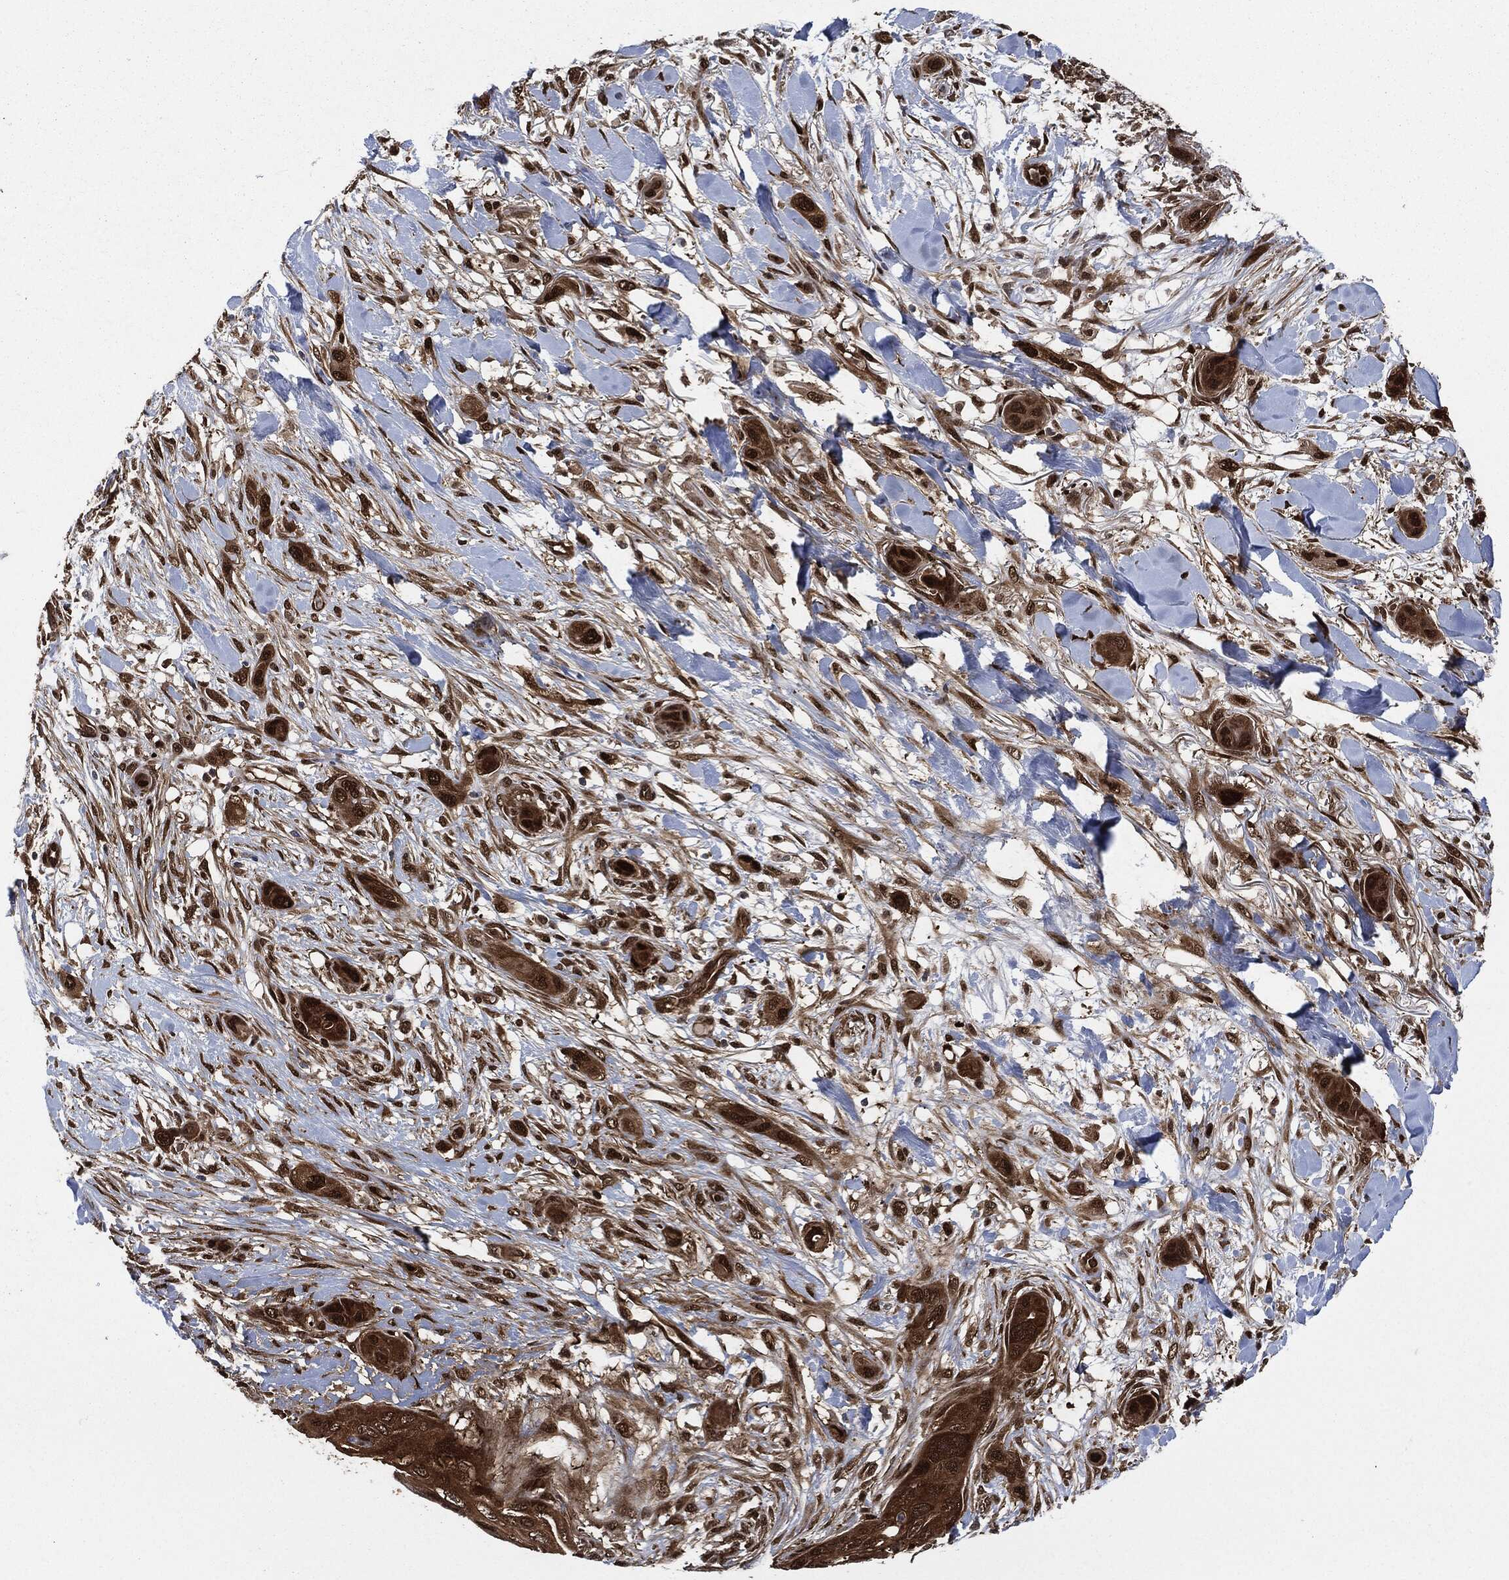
{"staining": {"intensity": "strong", "quantity": ">75%", "location": "cytoplasmic/membranous,nuclear"}, "tissue": "skin cancer", "cell_type": "Tumor cells", "image_type": "cancer", "snomed": [{"axis": "morphology", "description": "Squamous cell carcinoma, NOS"}, {"axis": "topography", "description": "Skin"}], "caption": "Immunohistochemistry (IHC) (DAB (3,3'-diaminobenzidine)) staining of human skin cancer displays strong cytoplasmic/membranous and nuclear protein staining in approximately >75% of tumor cells.", "gene": "DCTN1", "patient": {"sex": "male", "age": 78}}